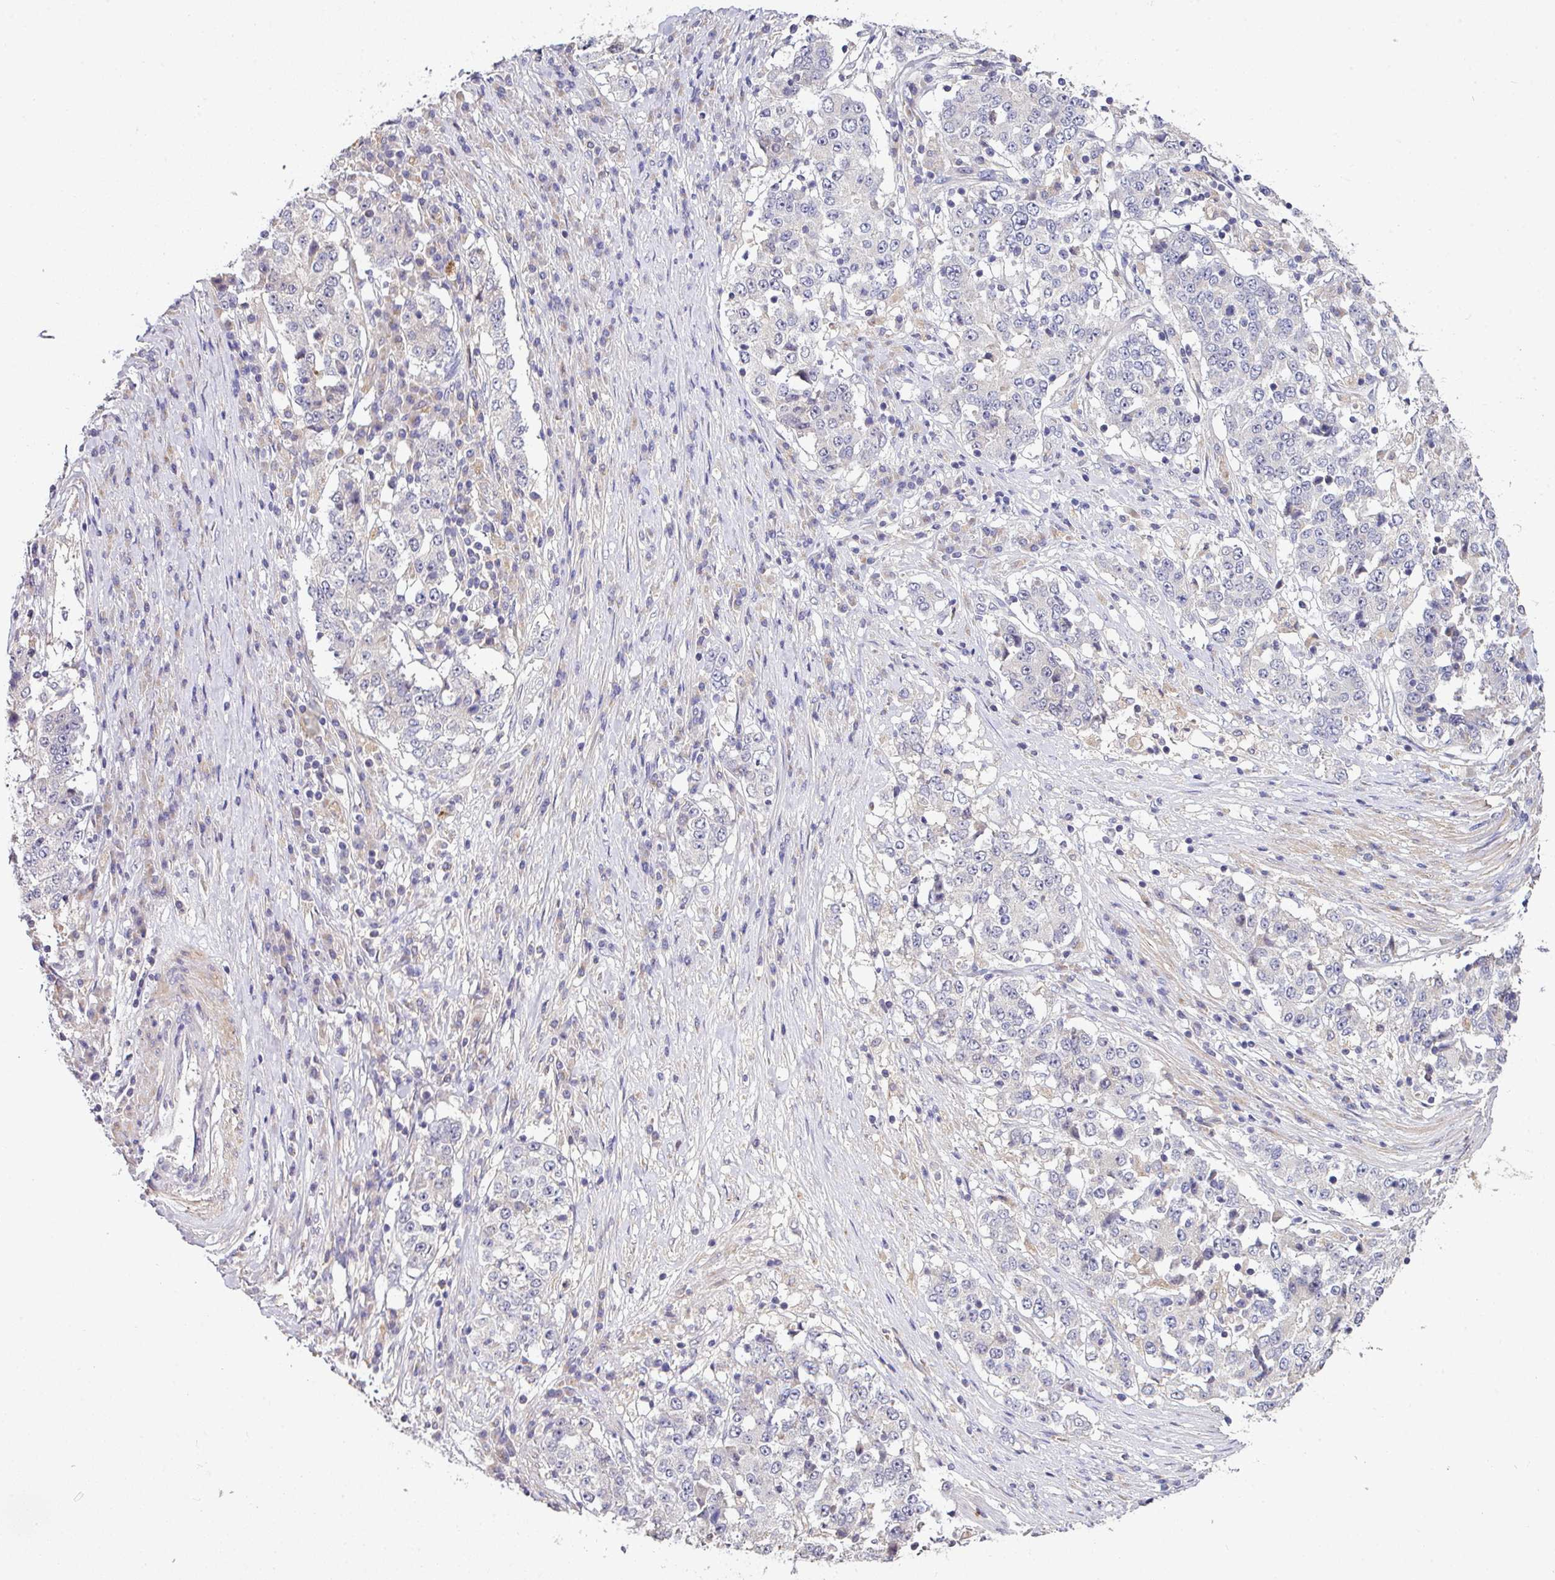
{"staining": {"intensity": "negative", "quantity": "none", "location": "none"}, "tissue": "stomach cancer", "cell_type": "Tumor cells", "image_type": "cancer", "snomed": [{"axis": "morphology", "description": "Adenocarcinoma, NOS"}, {"axis": "topography", "description": "Stomach"}], "caption": "IHC photomicrograph of stomach cancer (adenocarcinoma) stained for a protein (brown), which shows no positivity in tumor cells. (DAB (3,3'-diaminobenzidine) IHC, high magnification).", "gene": "AEBP2", "patient": {"sex": "male", "age": 59}}